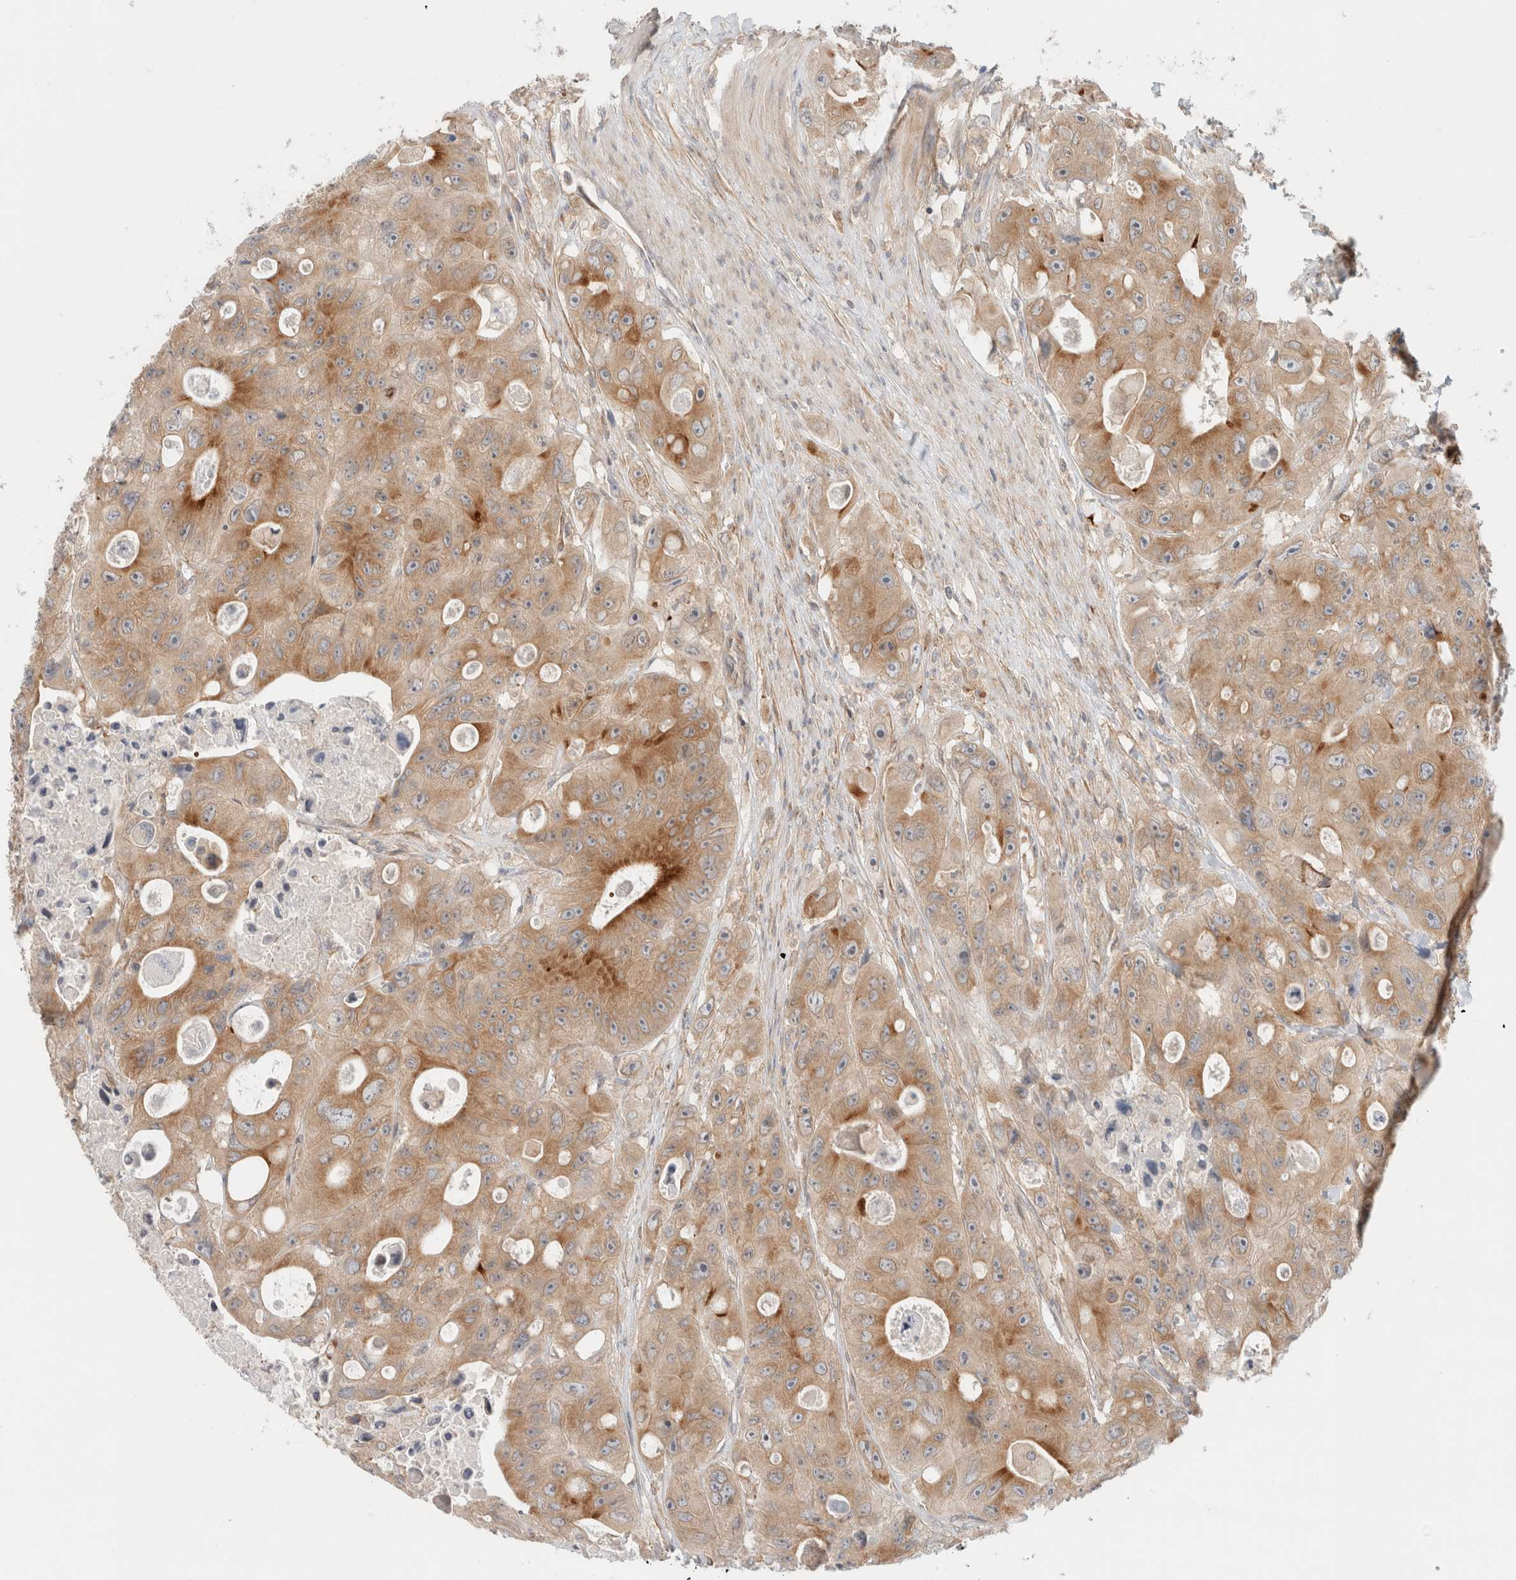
{"staining": {"intensity": "moderate", "quantity": ">75%", "location": "cytoplasmic/membranous"}, "tissue": "colorectal cancer", "cell_type": "Tumor cells", "image_type": "cancer", "snomed": [{"axis": "morphology", "description": "Adenocarcinoma, NOS"}, {"axis": "topography", "description": "Colon"}], "caption": "Immunohistochemical staining of human adenocarcinoma (colorectal) exhibits medium levels of moderate cytoplasmic/membranous protein positivity in approximately >75% of tumor cells.", "gene": "MARK3", "patient": {"sex": "female", "age": 46}}